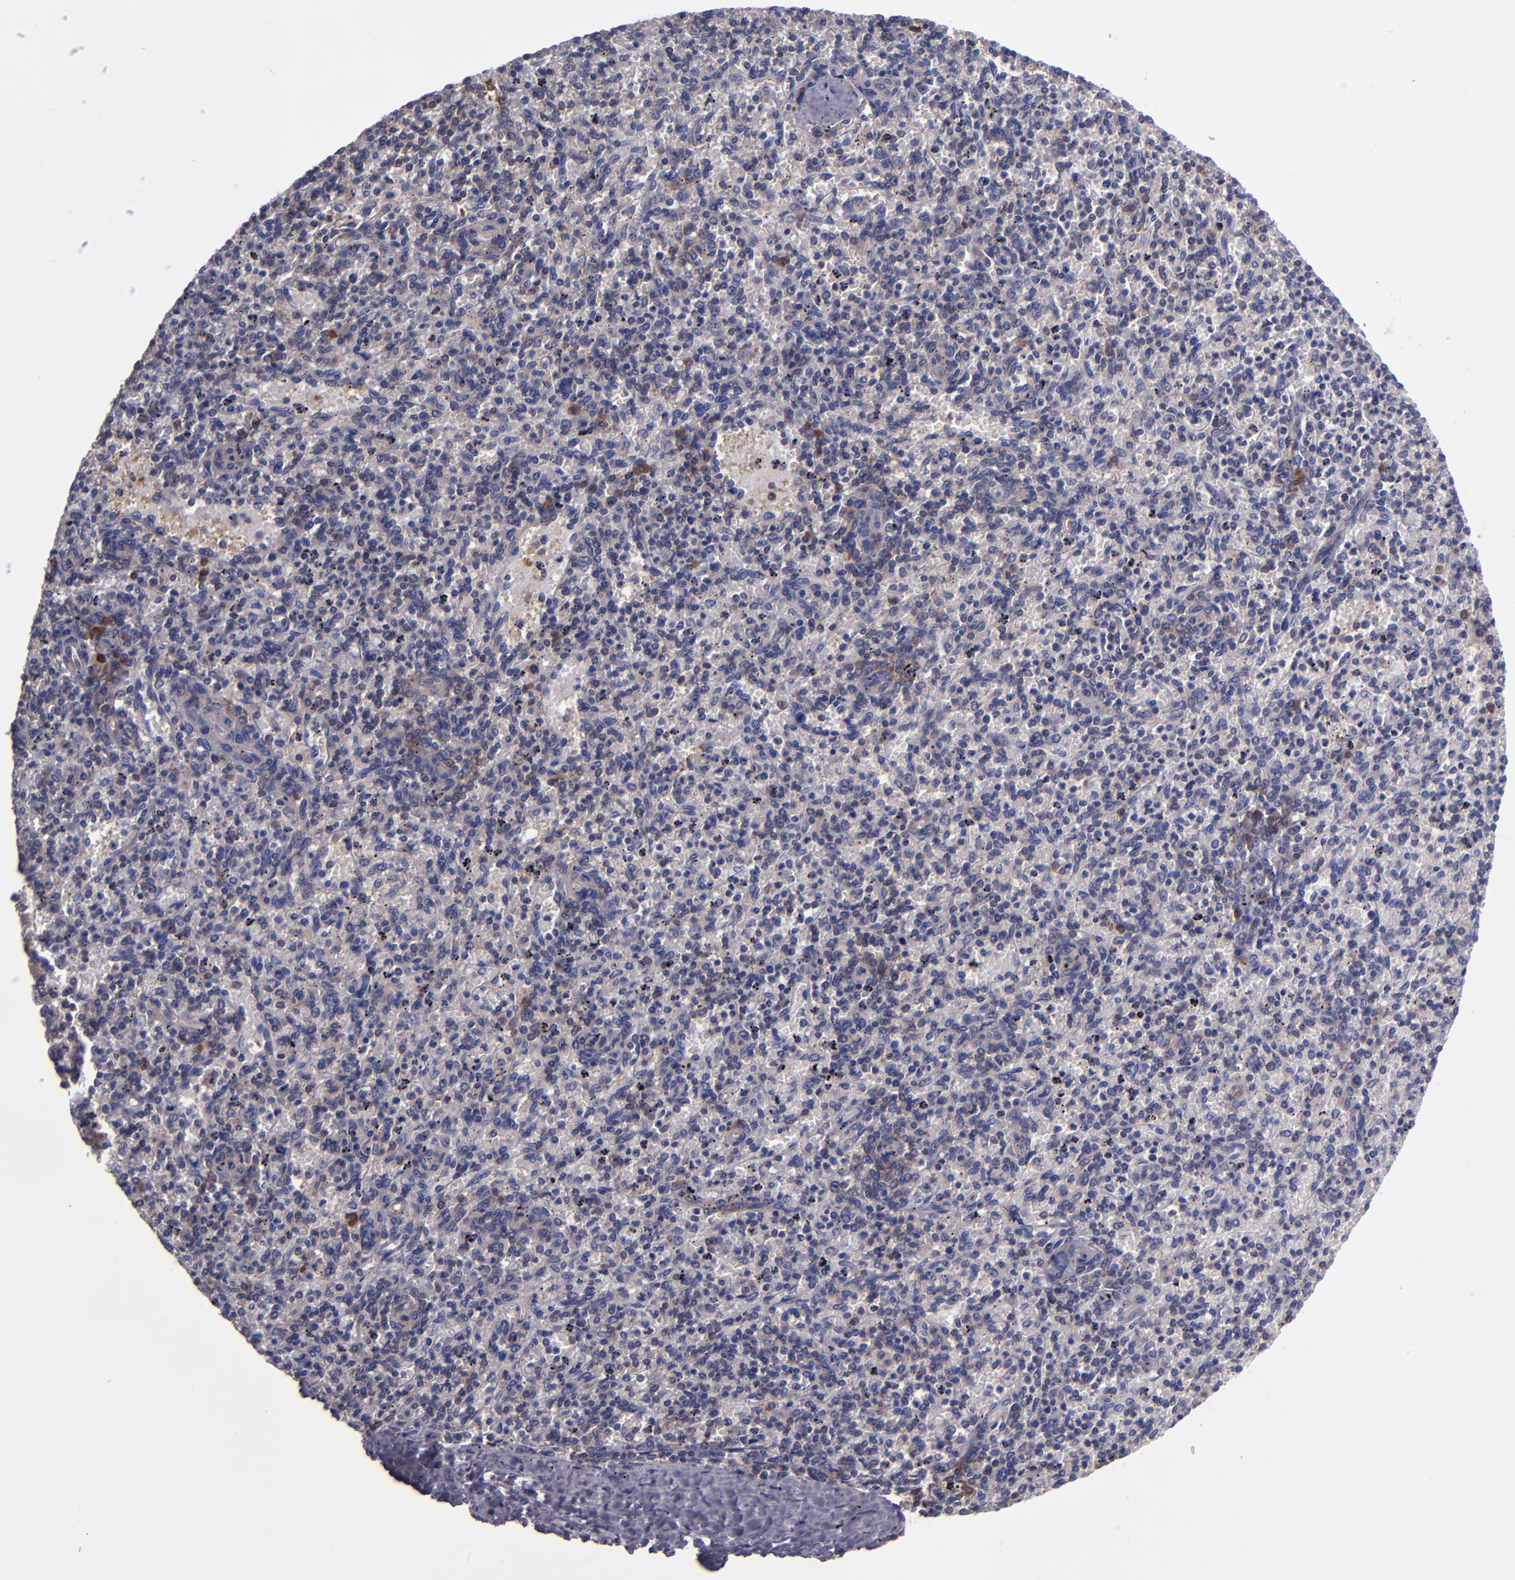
{"staining": {"intensity": "moderate", "quantity": "<25%", "location": "cytoplasmic/membranous"}, "tissue": "spleen", "cell_type": "Cells in red pulp", "image_type": "normal", "snomed": [{"axis": "morphology", "description": "Normal tissue, NOS"}, {"axis": "topography", "description": "Spleen"}], "caption": "Protein staining reveals moderate cytoplasmic/membranous expression in about <25% of cells in red pulp in normal spleen. Immunohistochemistry (ihc) stains the protein in brown and the nuclei are stained blue.", "gene": "CARS1", "patient": {"sex": "male", "age": 72}}